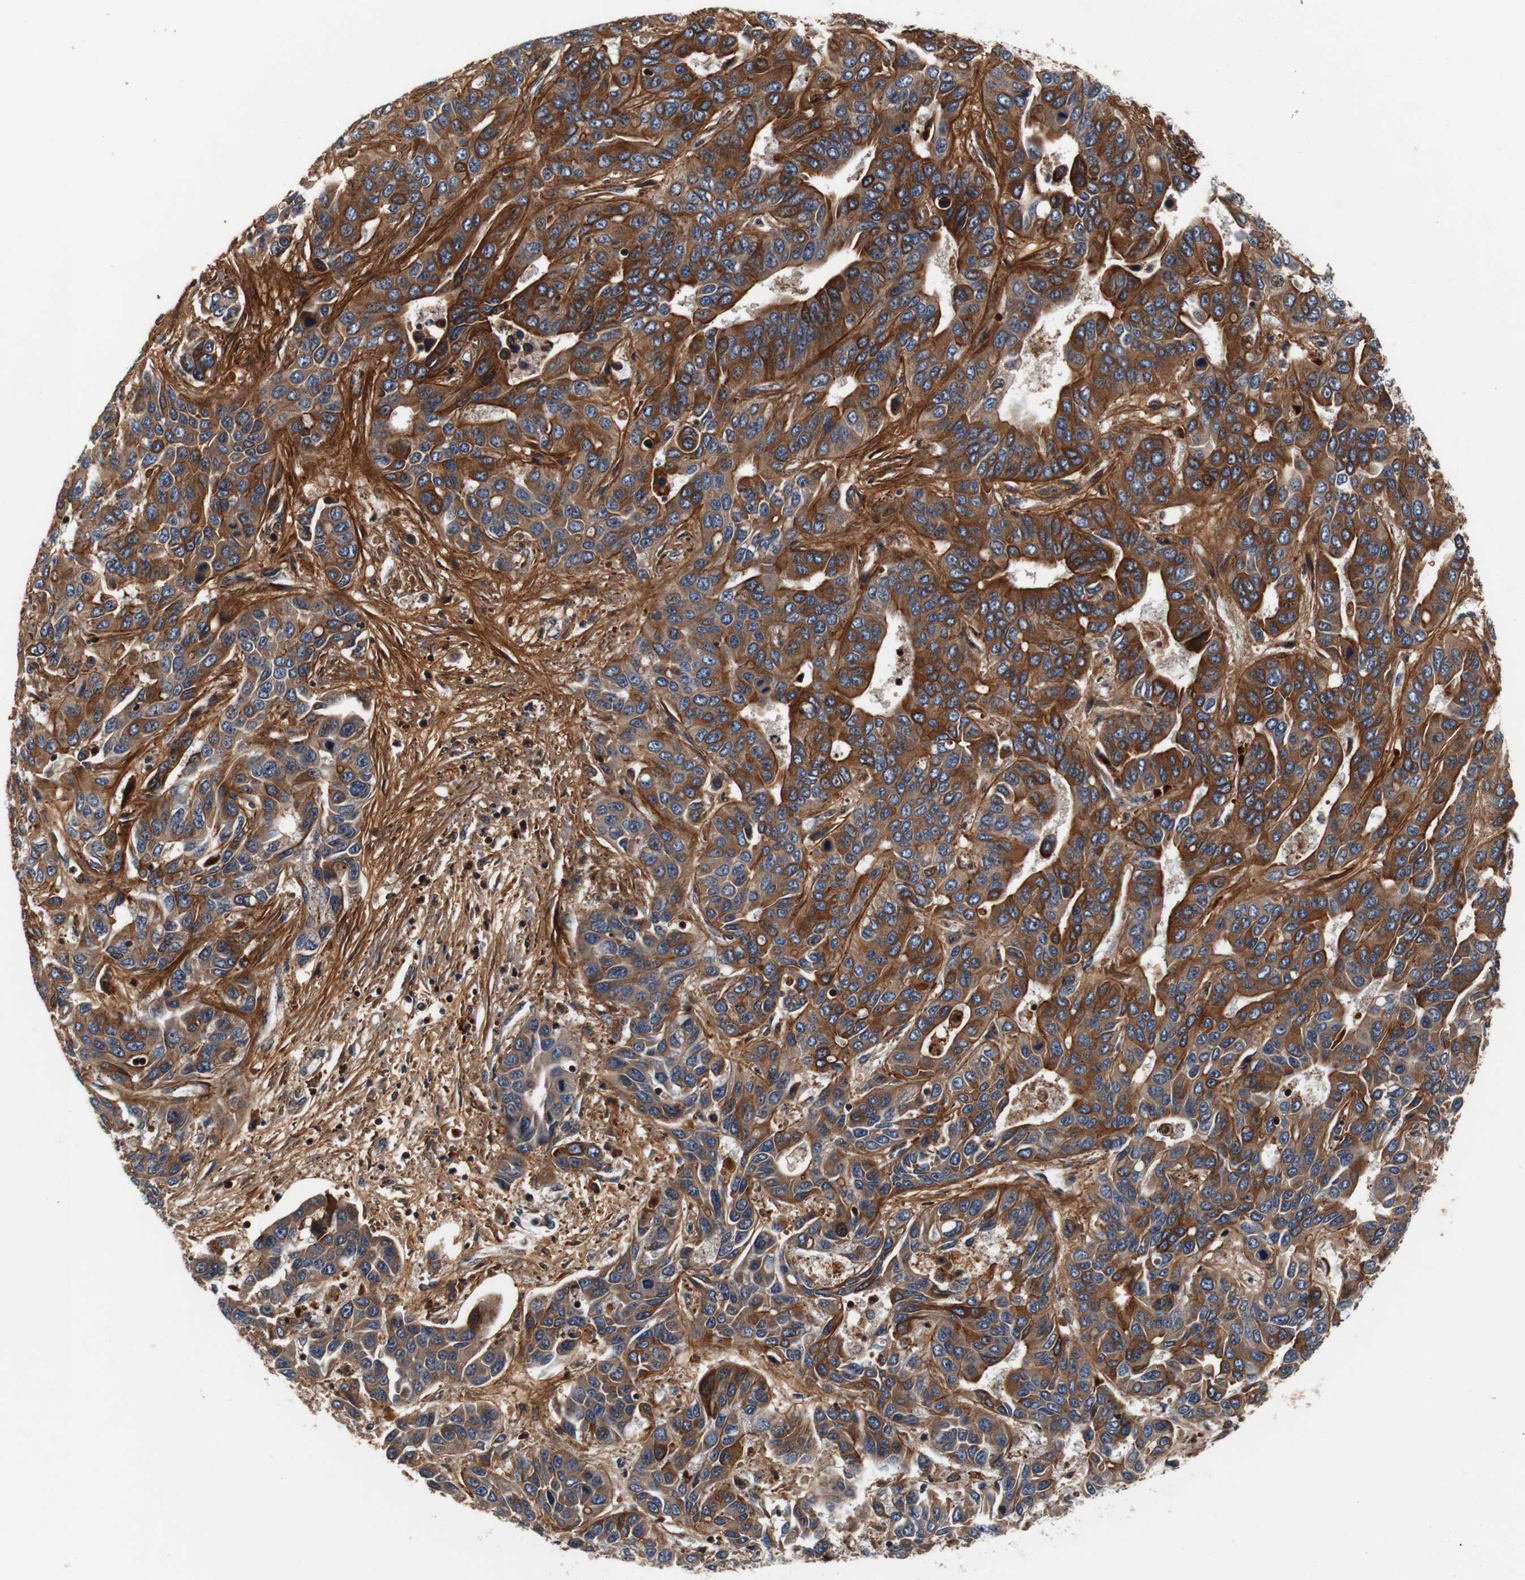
{"staining": {"intensity": "strong", "quantity": ">75%", "location": "cytoplasmic/membranous"}, "tissue": "liver cancer", "cell_type": "Tumor cells", "image_type": "cancer", "snomed": [{"axis": "morphology", "description": "Cholangiocarcinoma"}, {"axis": "topography", "description": "Liver"}], "caption": "Liver cancer stained with a brown dye exhibits strong cytoplasmic/membranous positive positivity in about >75% of tumor cells.", "gene": "LRP4", "patient": {"sex": "female", "age": 52}}